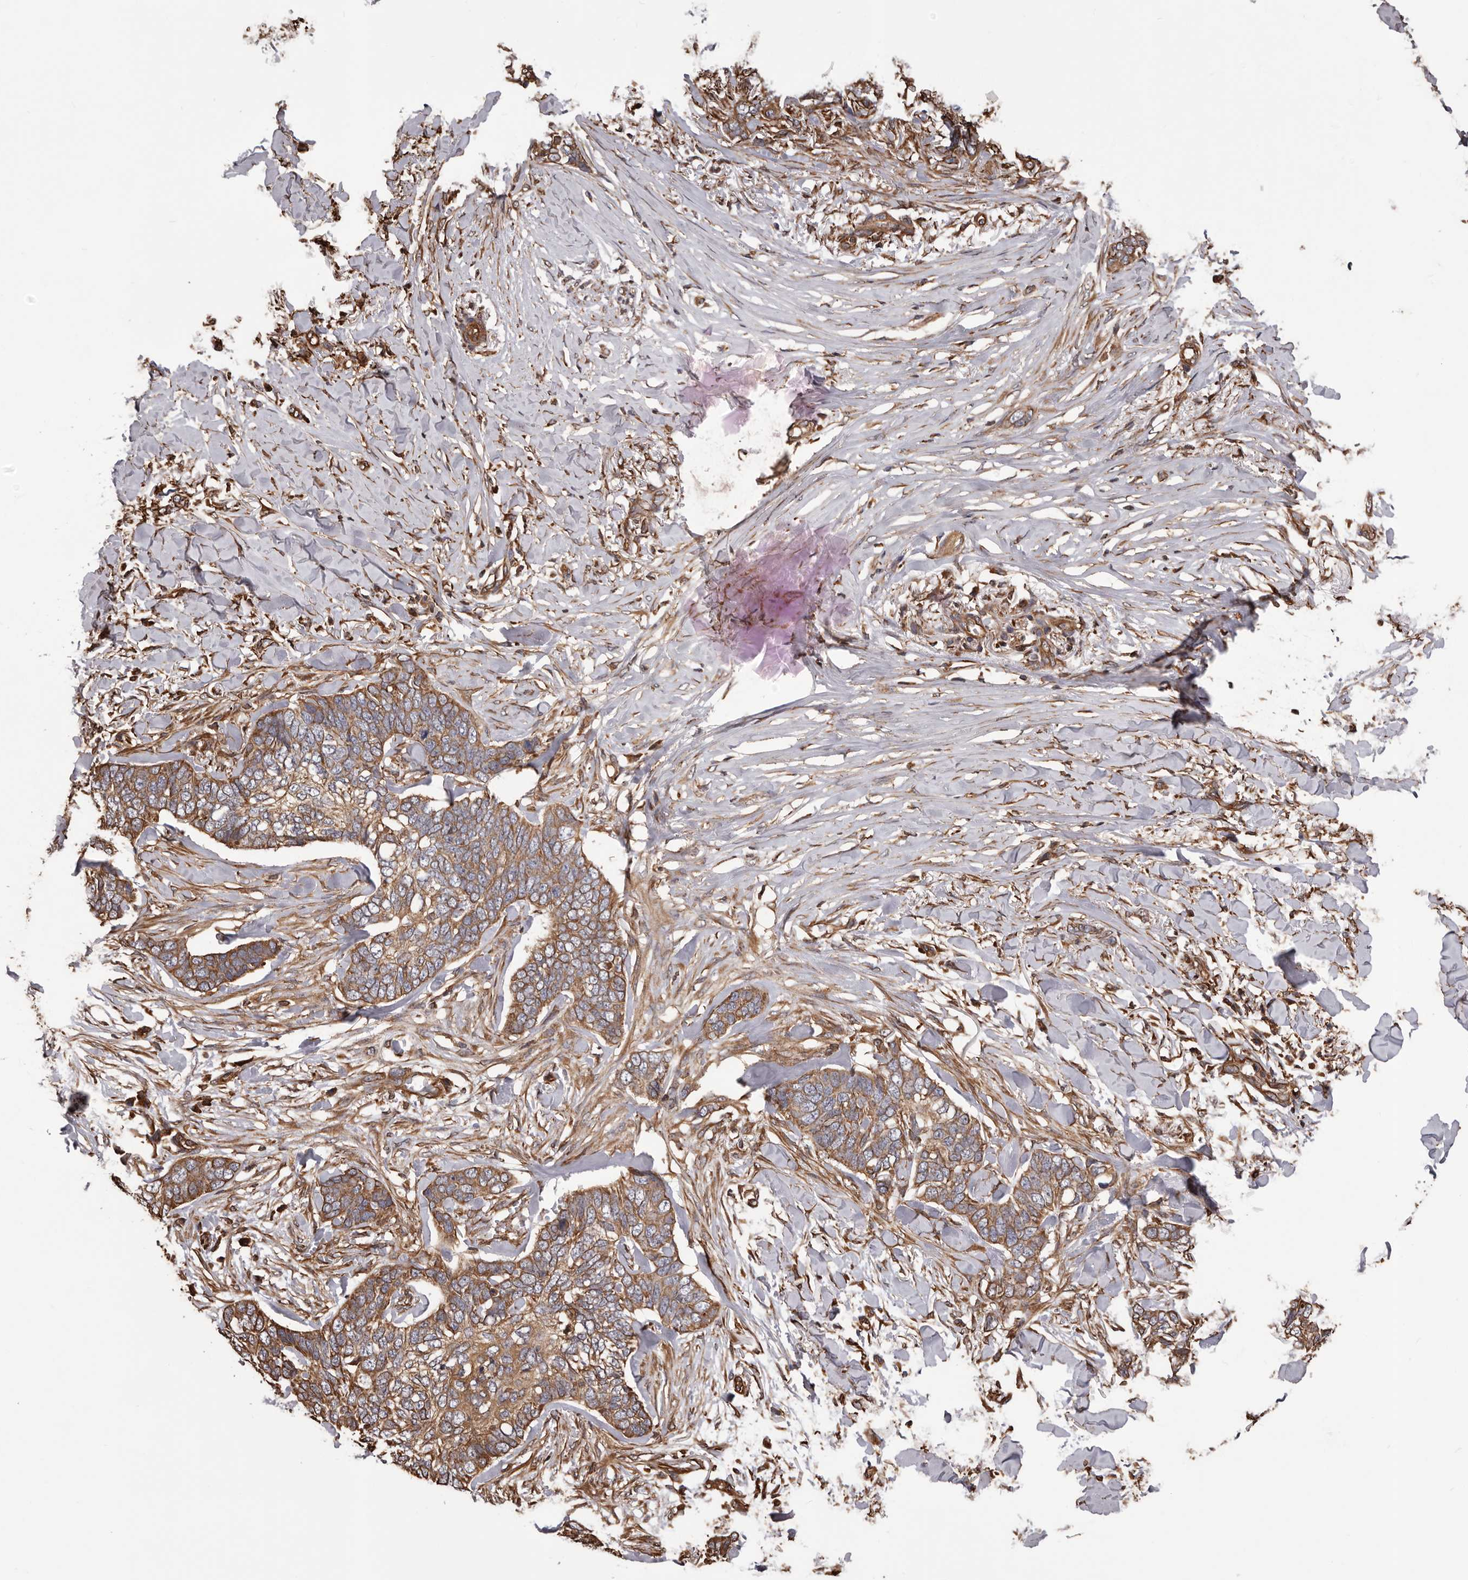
{"staining": {"intensity": "moderate", "quantity": ">75%", "location": "cytoplasmic/membranous"}, "tissue": "skin cancer", "cell_type": "Tumor cells", "image_type": "cancer", "snomed": [{"axis": "morphology", "description": "Normal tissue, NOS"}, {"axis": "morphology", "description": "Basal cell carcinoma"}, {"axis": "topography", "description": "Skin"}], "caption": "A micrograph showing moderate cytoplasmic/membranous expression in about >75% of tumor cells in basal cell carcinoma (skin), as visualized by brown immunohistochemical staining.", "gene": "CEP104", "patient": {"sex": "male", "age": 77}}